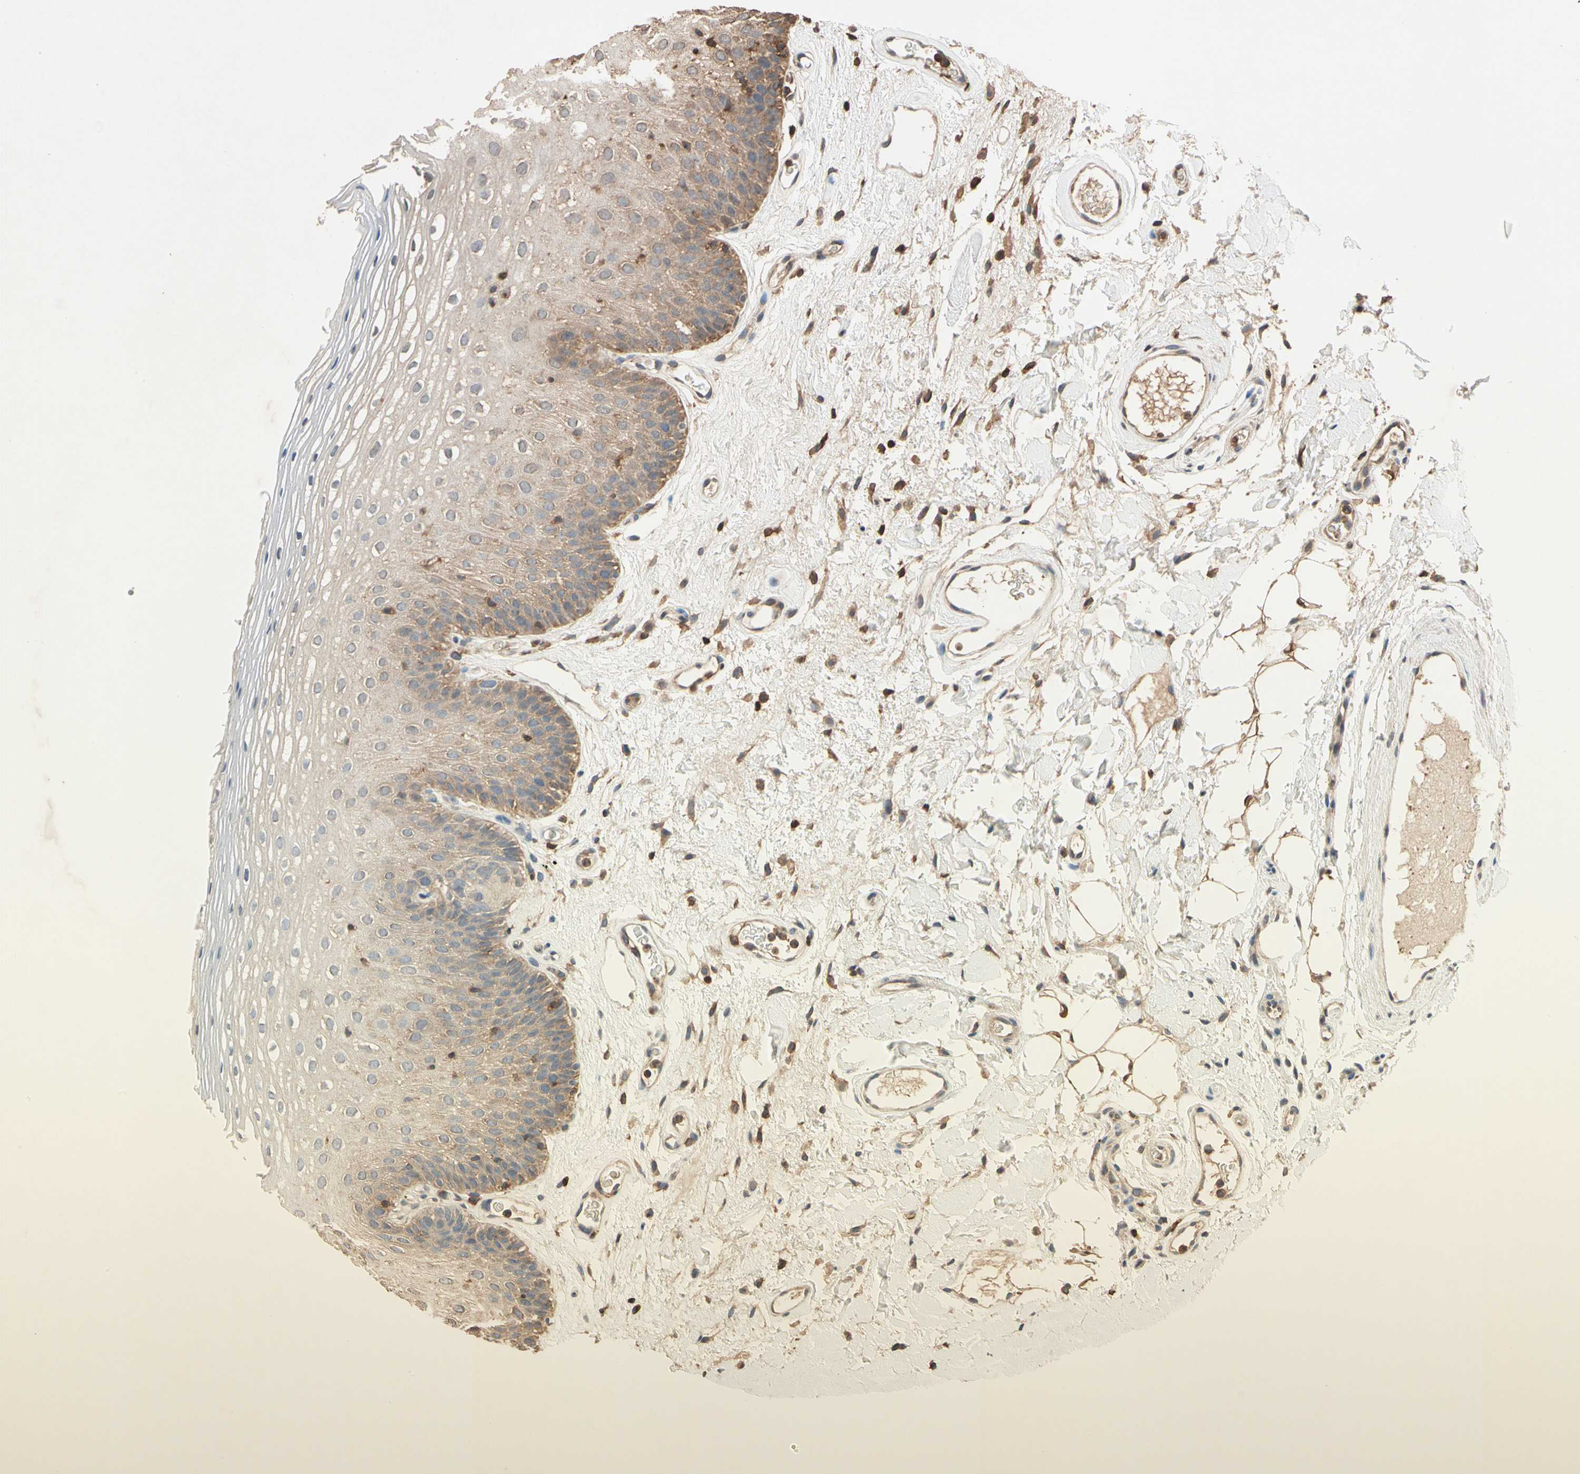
{"staining": {"intensity": "moderate", "quantity": "<25%", "location": "cytoplasmic/membranous"}, "tissue": "oral mucosa", "cell_type": "Squamous epithelial cells", "image_type": "normal", "snomed": [{"axis": "morphology", "description": "Normal tissue, NOS"}, {"axis": "morphology", "description": "Squamous cell carcinoma, NOS"}, {"axis": "topography", "description": "Skeletal muscle"}, {"axis": "topography", "description": "Oral tissue"}], "caption": "A brown stain highlights moderate cytoplasmic/membranous expression of a protein in squamous epithelial cells of benign oral mucosa. (DAB = brown stain, brightfield microscopy at high magnification).", "gene": "MAP3K10", "patient": {"sex": "male", "age": 71}}